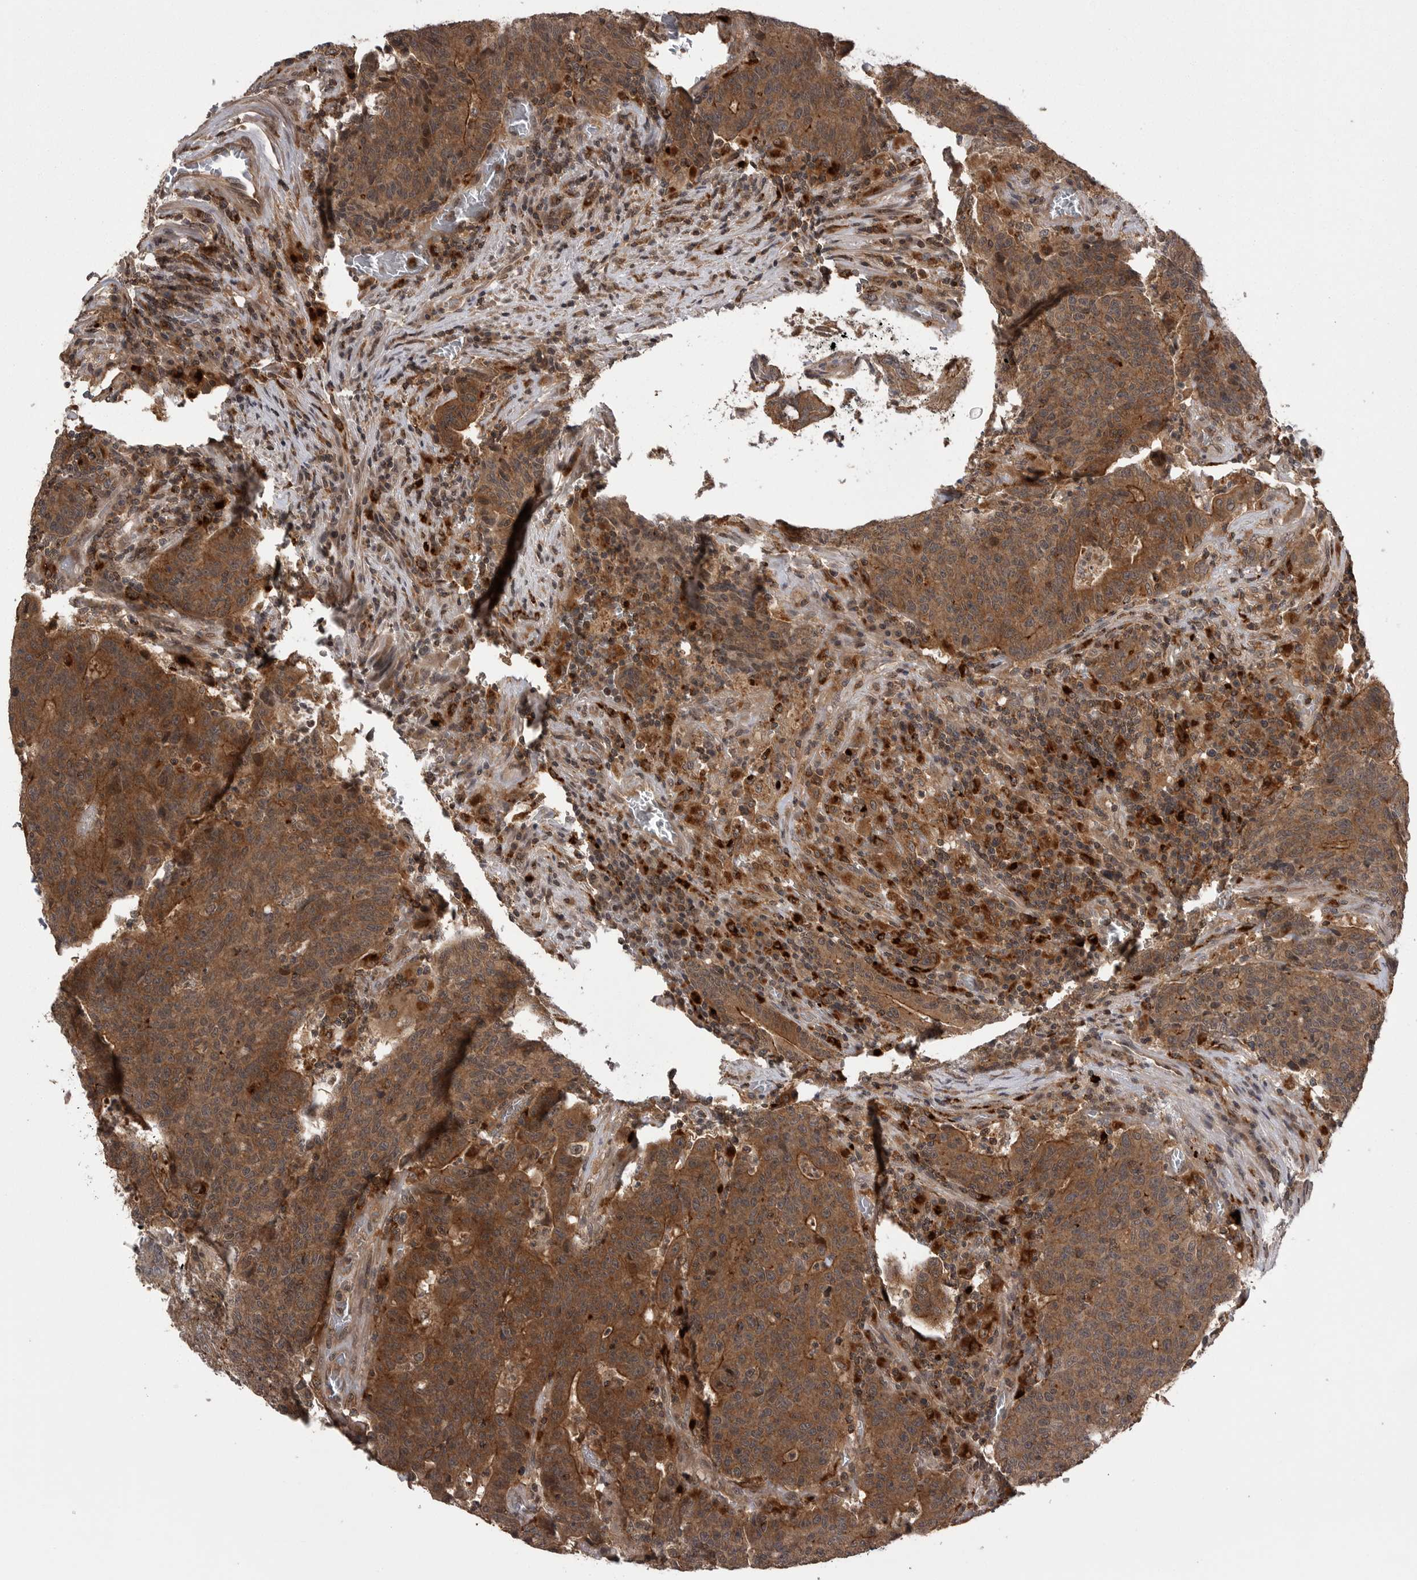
{"staining": {"intensity": "moderate", "quantity": ">75%", "location": "cytoplasmic/membranous"}, "tissue": "colorectal cancer", "cell_type": "Tumor cells", "image_type": "cancer", "snomed": [{"axis": "morphology", "description": "Adenocarcinoma, NOS"}, {"axis": "topography", "description": "Colon"}], "caption": "Human colorectal cancer (adenocarcinoma) stained with a protein marker shows moderate staining in tumor cells.", "gene": "AOAH", "patient": {"sex": "female", "age": 75}}